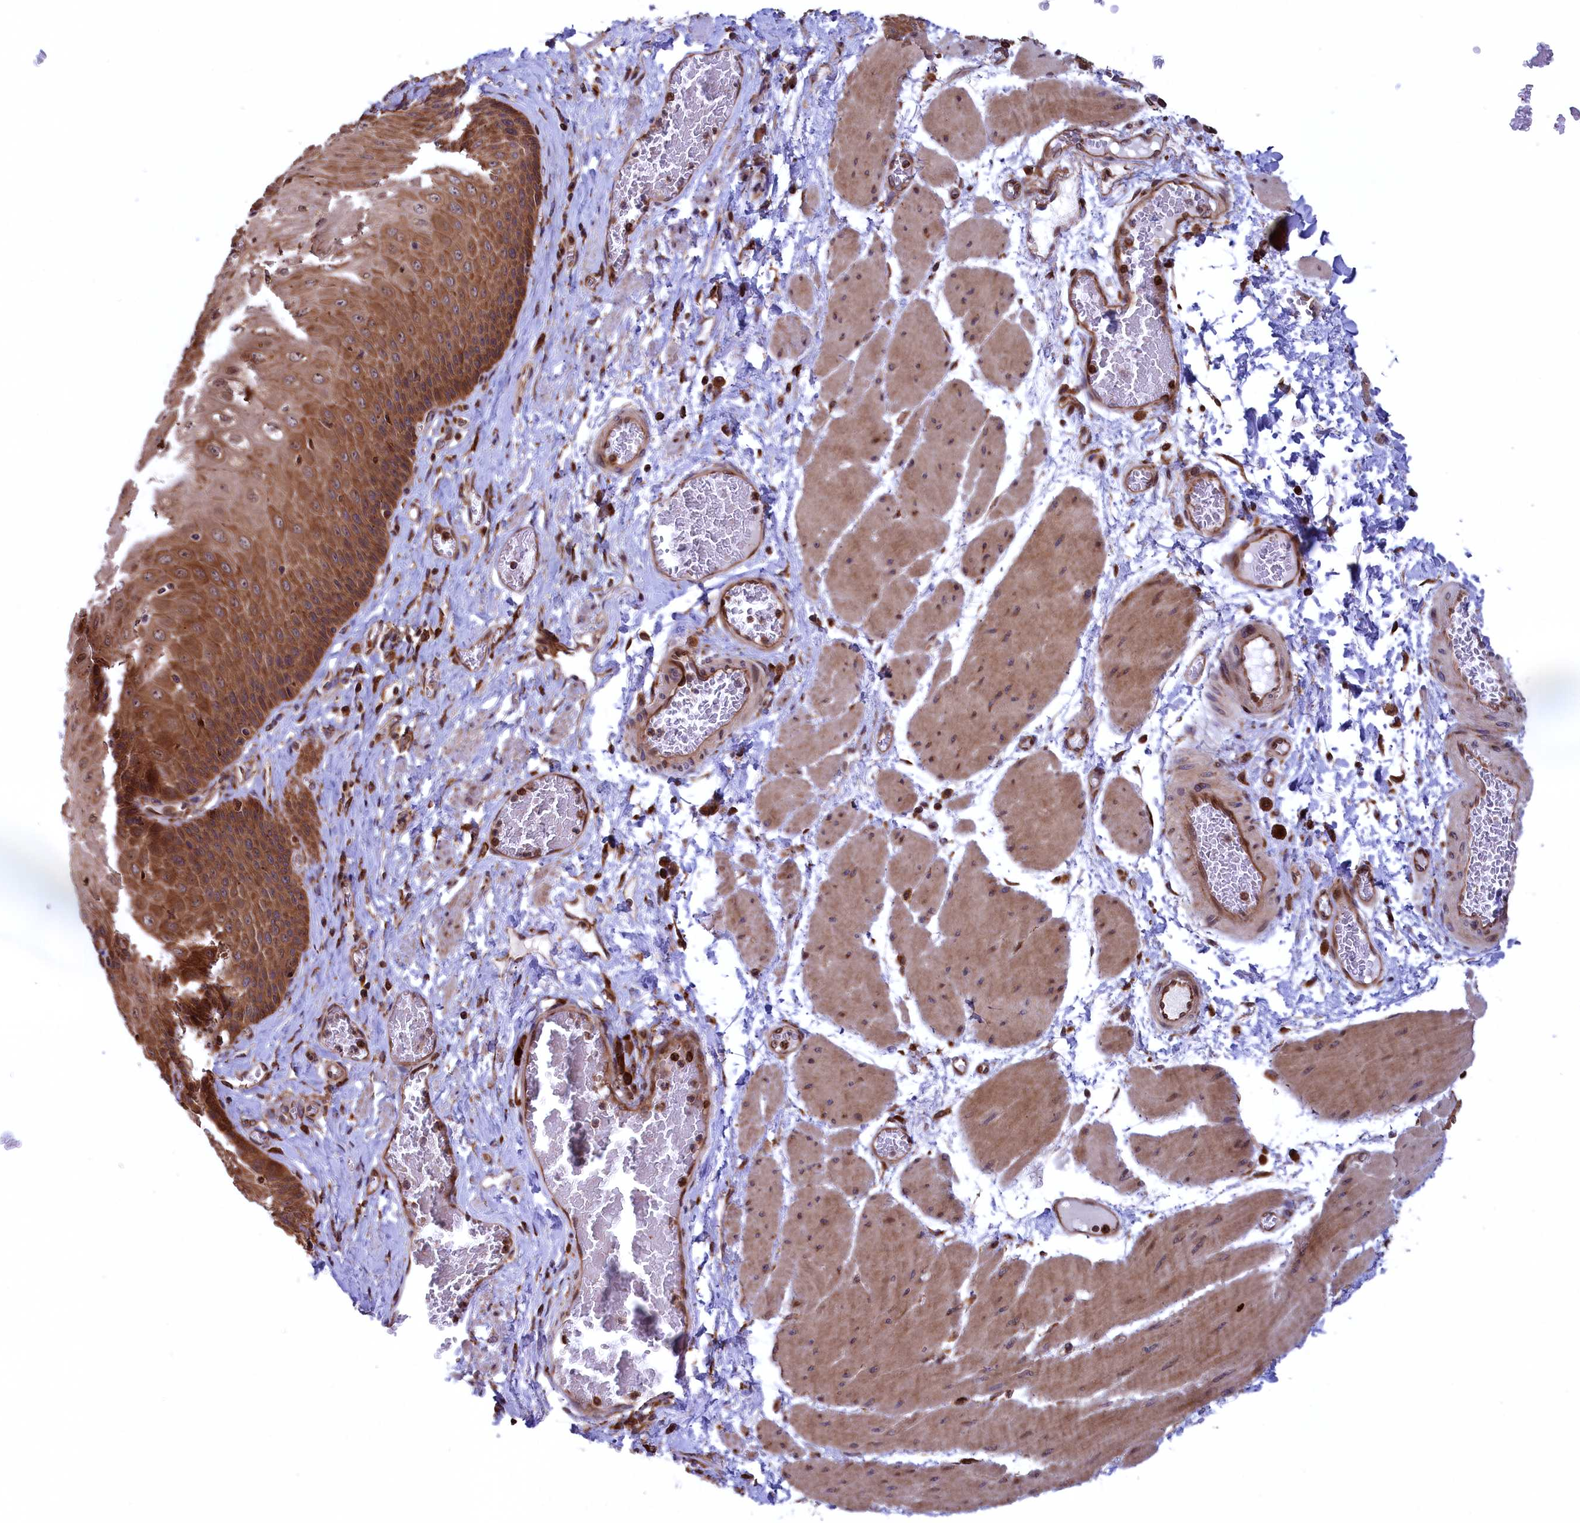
{"staining": {"intensity": "strong", "quantity": ">75%", "location": "cytoplasmic/membranous"}, "tissue": "esophagus", "cell_type": "Squamous epithelial cells", "image_type": "normal", "snomed": [{"axis": "morphology", "description": "Normal tissue, NOS"}, {"axis": "topography", "description": "Esophagus"}], "caption": "Immunohistochemical staining of benign esophagus reveals >75% levels of strong cytoplasmic/membranous protein staining in about >75% of squamous epithelial cells.", "gene": "PLA2G4C", "patient": {"sex": "male", "age": 60}}